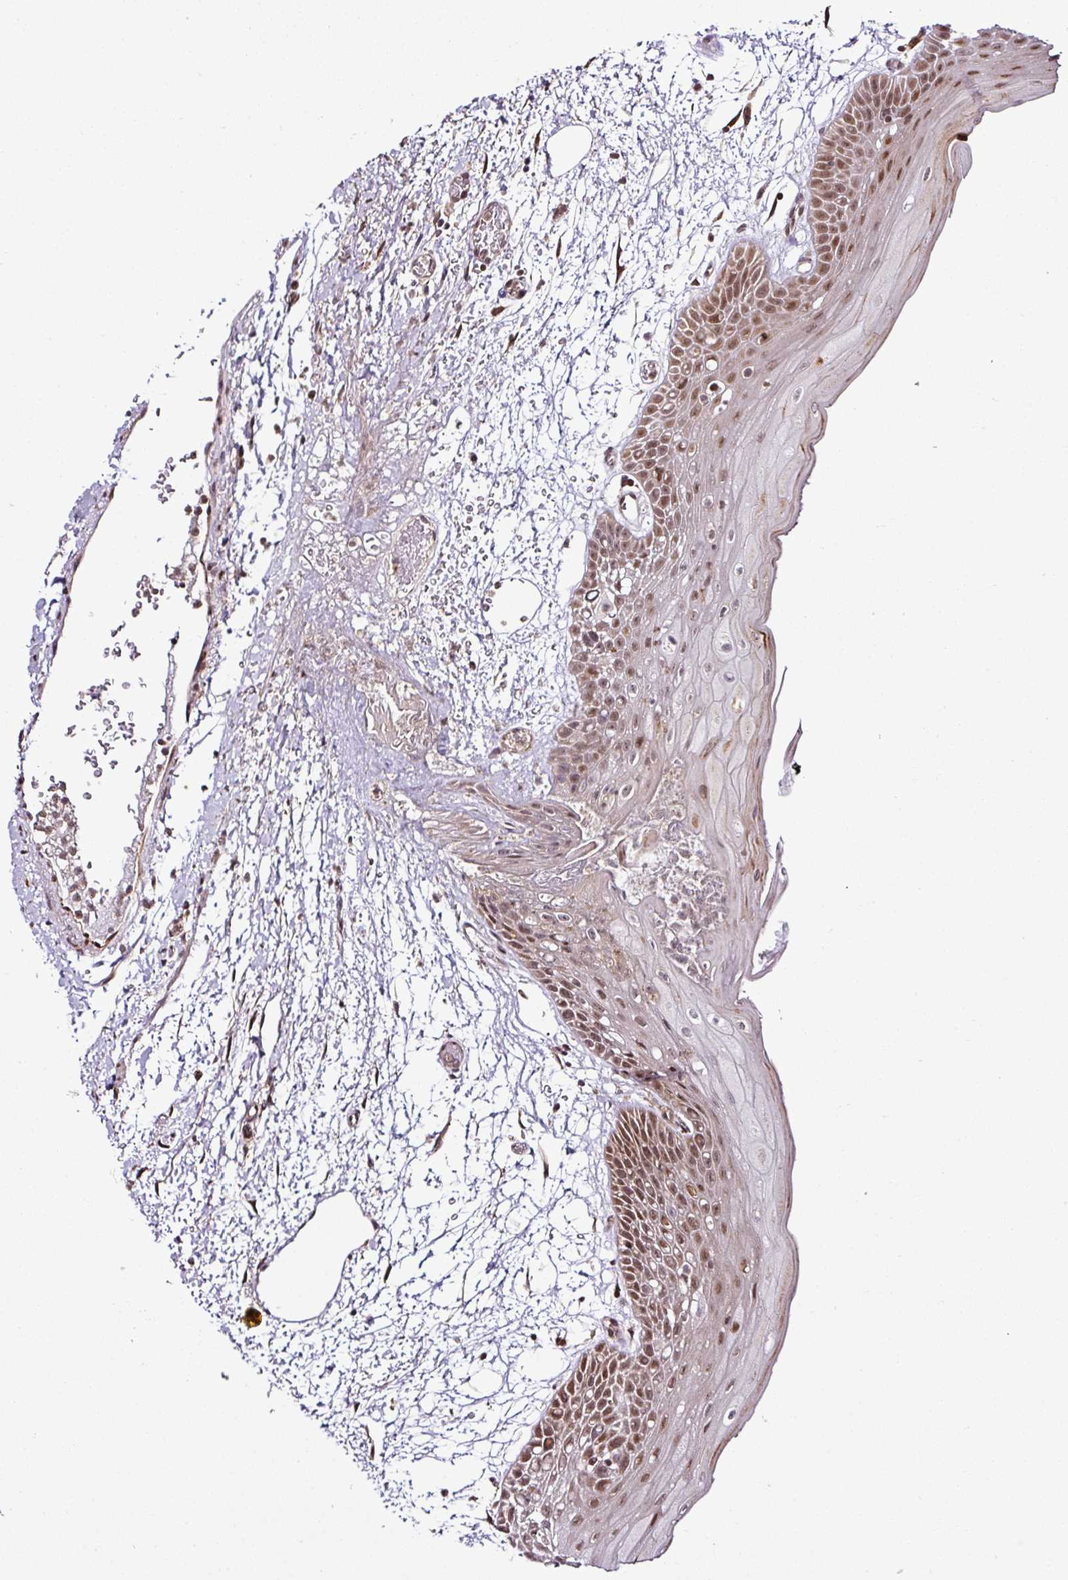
{"staining": {"intensity": "moderate", "quantity": ">75%", "location": "nuclear"}, "tissue": "oral mucosa", "cell_type": "Squamous epithelial cells", "image_type": "normal", "snomed": [{"axis": "morphology", "description": "Normal tissue, NOS"}, {"axis": "topography", "description": "Oral tissue"}, {"axis": "topography", "description": "Tounge, NOS"}], "caption": "This is a histology image of immunohistochemistry staining of normal oral mucosa, which shows moderate positivity in the nuclear of squamous epithelial cells.", "gene": "COPRS", "patient": {"sex": "female", "age": 59}}